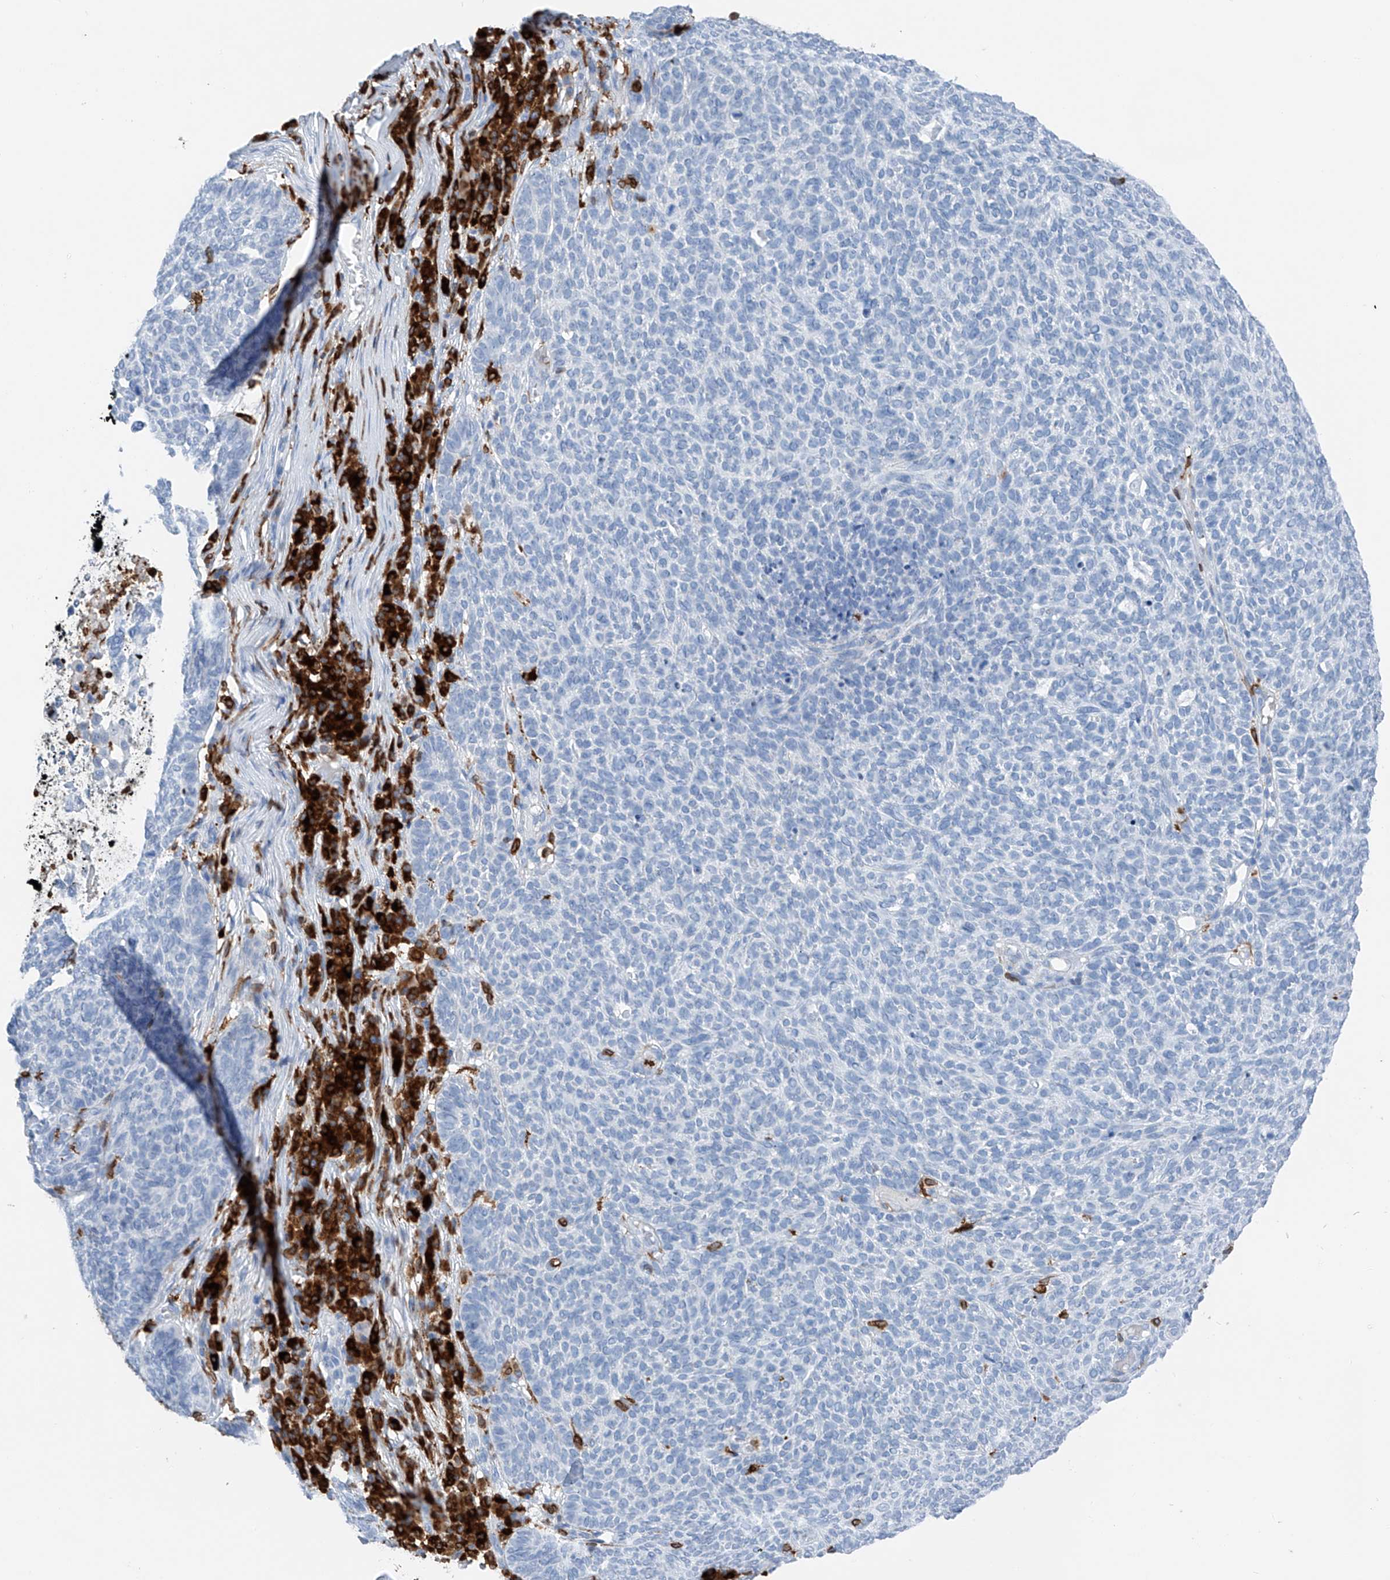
{"staining": {"intensity": "negative", "quantity": "none", "location": "none"}, "tissue": "skin cancer", "cell_type": "Tumor cells", "image_type": "cancer", "snomed": [{"axis": "morphology", "description": "Squamous cell carcinoma, NOS"}, {"axis": "topography", "description": "Skin"}], "caption": "Immunohistochemistry (IHC) image of human skin cancer (squamous cell carcinoma) stained for a protein (brown), which exhibits no positivity in tumor cells.", "gene": "TBXAS1", "patient": {"sex": "female", "age": 90}}